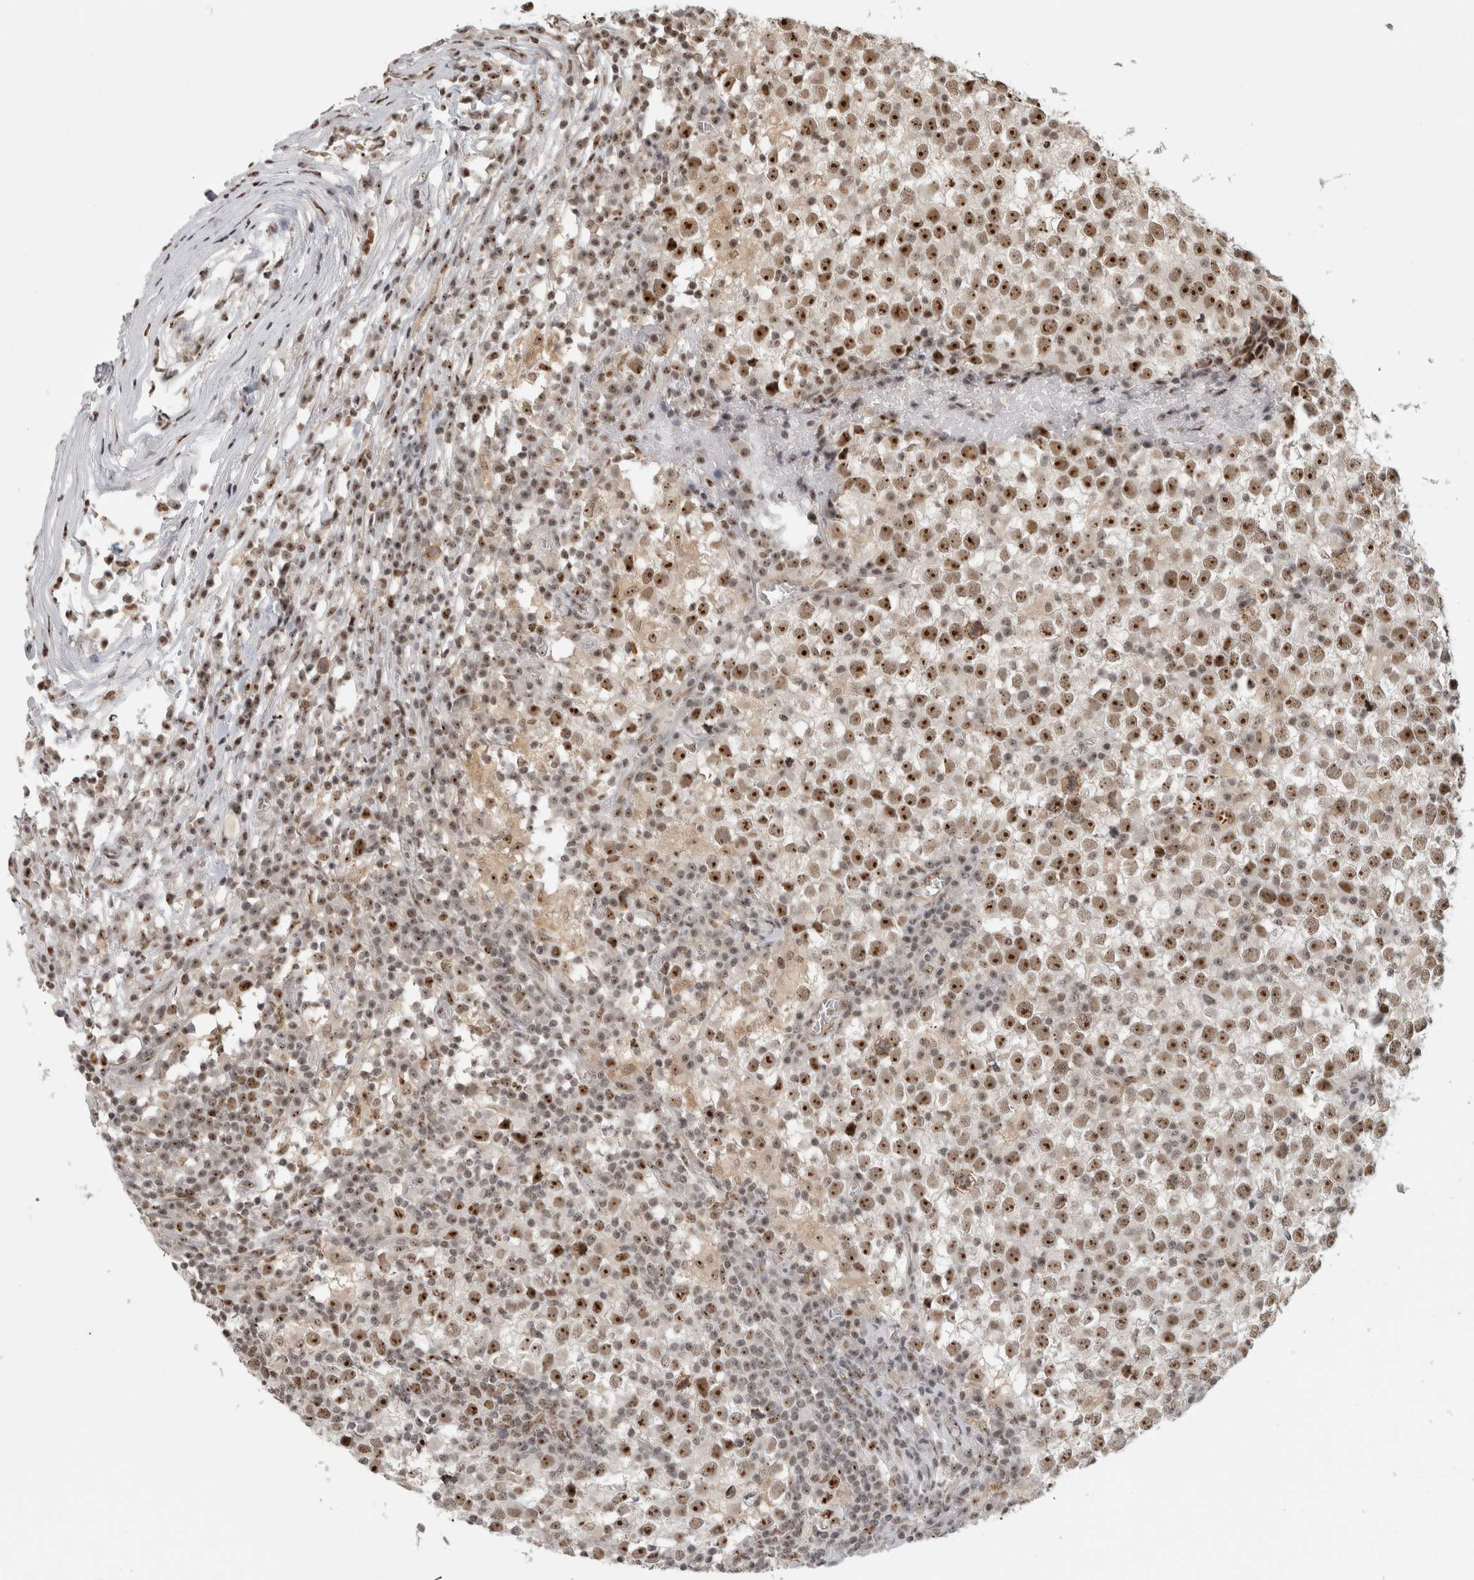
{"staining": {"intensity": "strong", "quantity": ">75%", "location": "nuclear"}, "tissue": "testis cancer", "cell_type": "Tumor cells", "image_type": "cancer", "snomed": [{"axis": "morphology", "description": "Seminoma, NOS"}, {"axis": "topography", "description": "Testis"}], "caption": "The micrograph displays a brown stain indicating the presence of a protein in the nuclear of tumor cells in seminoma (testis). Nuclei are stained in blue.", "gene": "EBNA1BP2", "patient": {"sex": "male", "age": 65}}